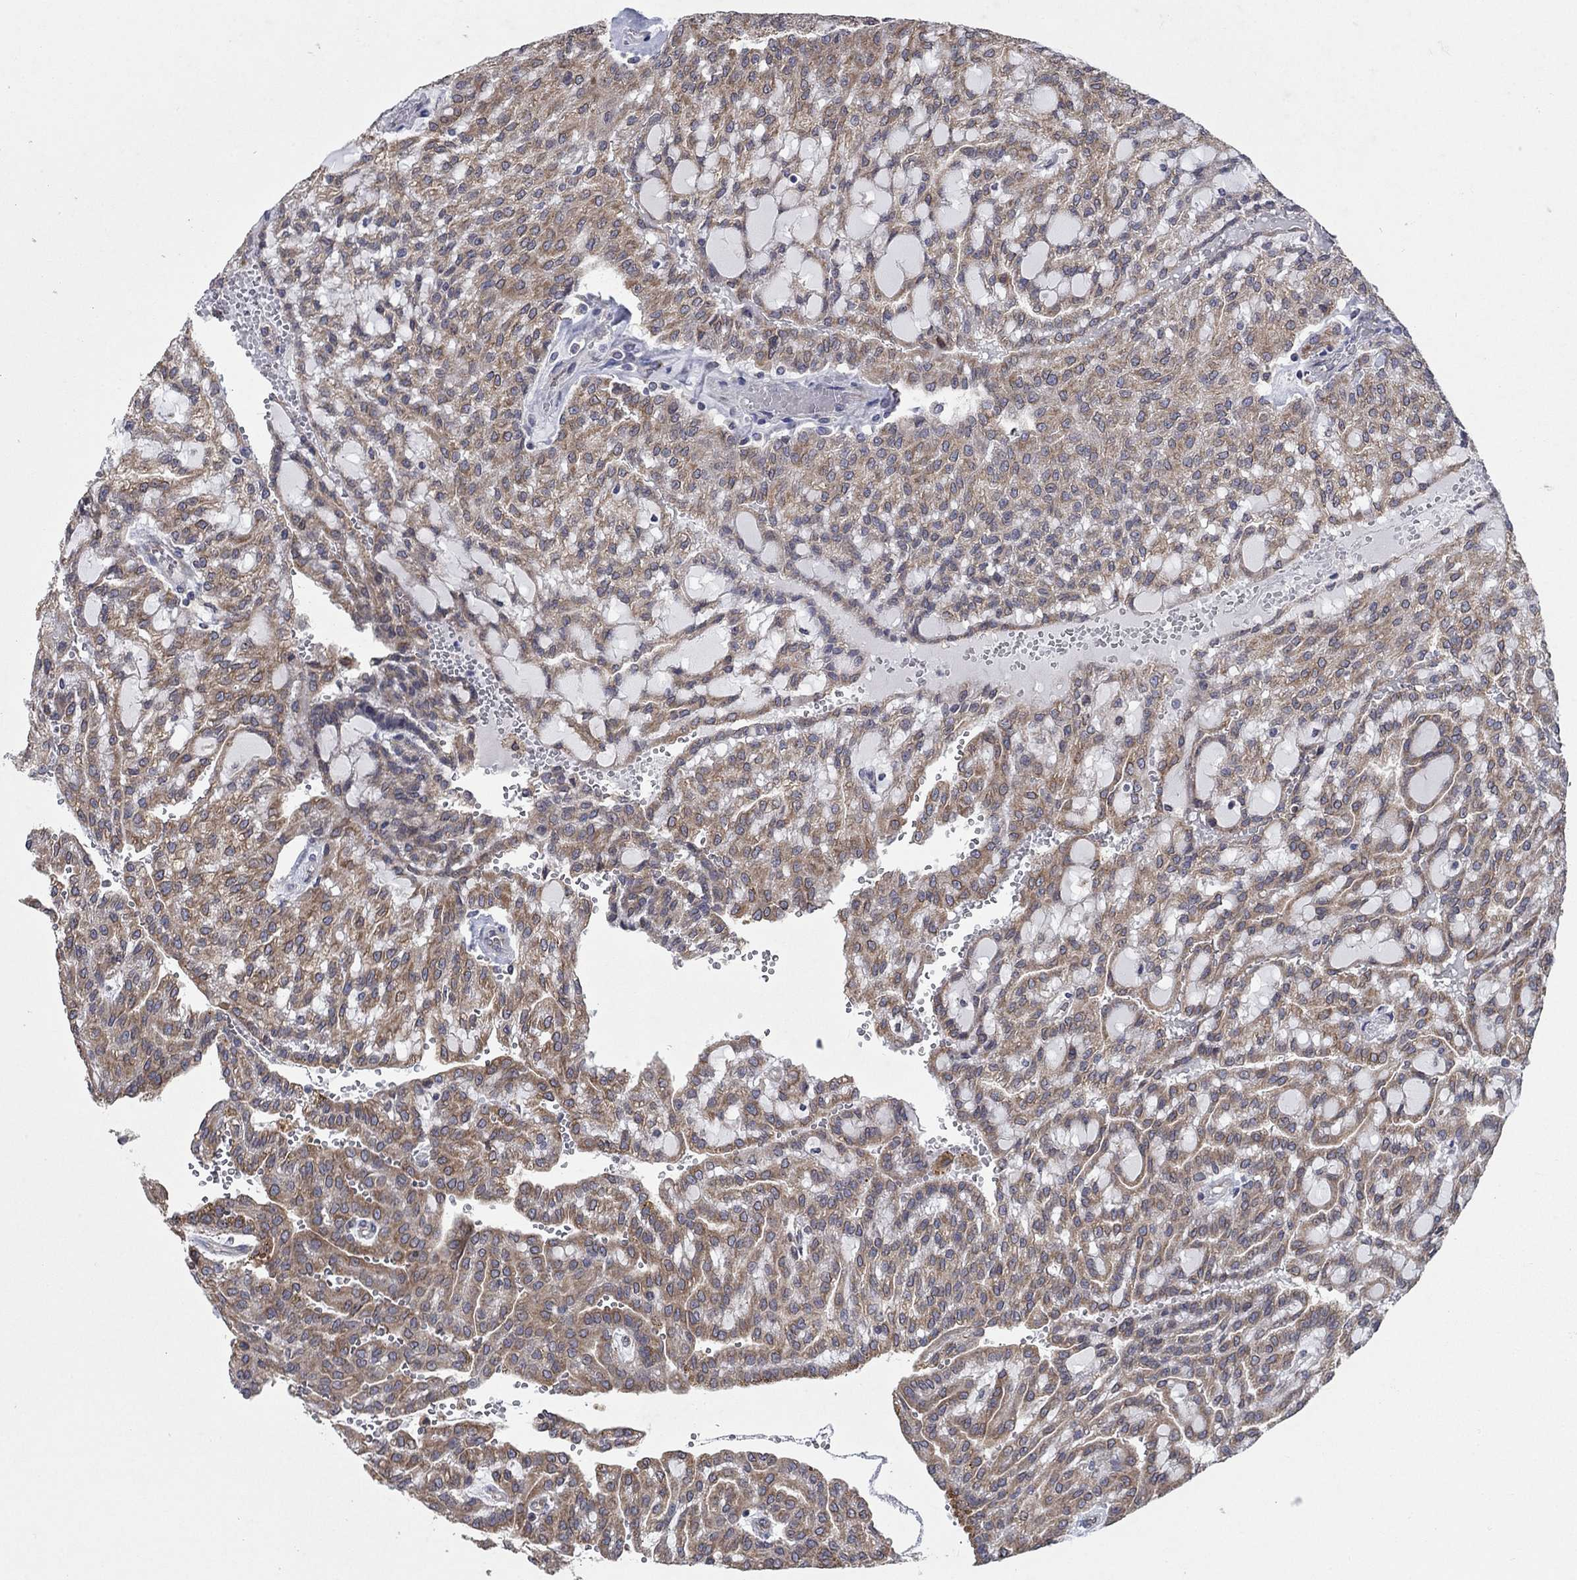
{"staining": {"intensity": "moderate", "quantity": ">75%", "location": "cytoplasmic/membranous"}, "tissue": "renal cancer", "cell_type": "Tumor cells", "image_type": "cancer", "snomed": [{"axis": "morphology", "description": "Adenocarcinoma, NOS"}, {"axis": "topography", "description": "Kidney"}], "caption": "This is a micrograph of IHC staining of renal cancer, which shows moderate positivity in the cytoplasmic/membranous of tumor cells.", "gene": "NCEH1", "patient": {"sex": "male", "age": 63}}